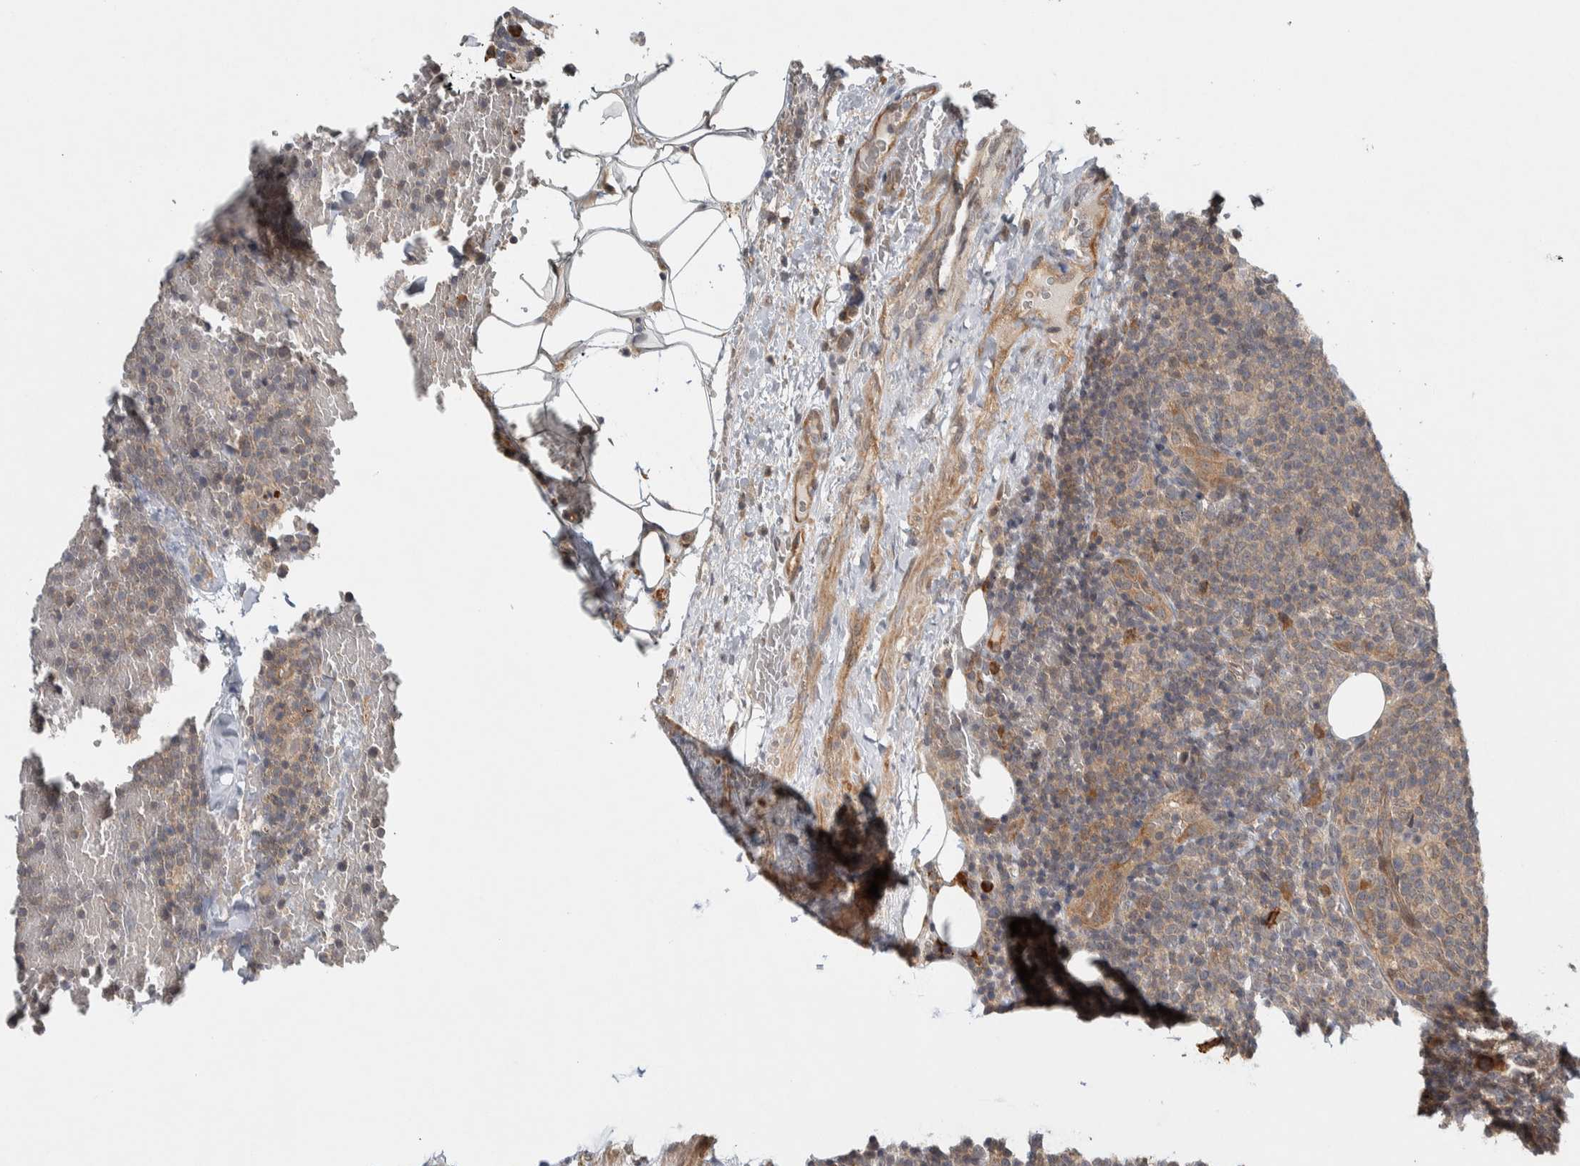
{"staining": {"intensity": "weak", "quantity": "<25%", "location": "cytoplasmic/membranous"}, "tissue": "lymphoma", "cell_type": "Tumor cells", "image_type": "cancer", "snomed": [{"axis": "morphology", "description": "Malignant lymphoma, non-Hodgkin's type, High grade"}, {"axis": "topography", "description": "Lymph node"}], "caption": "This is an immunohistochemistry photomicrograph of human lymphoma. There is no positivity in tumor cells.", "gene": "TBC1D31", "patient": {"sex": "male", "age": 61}}